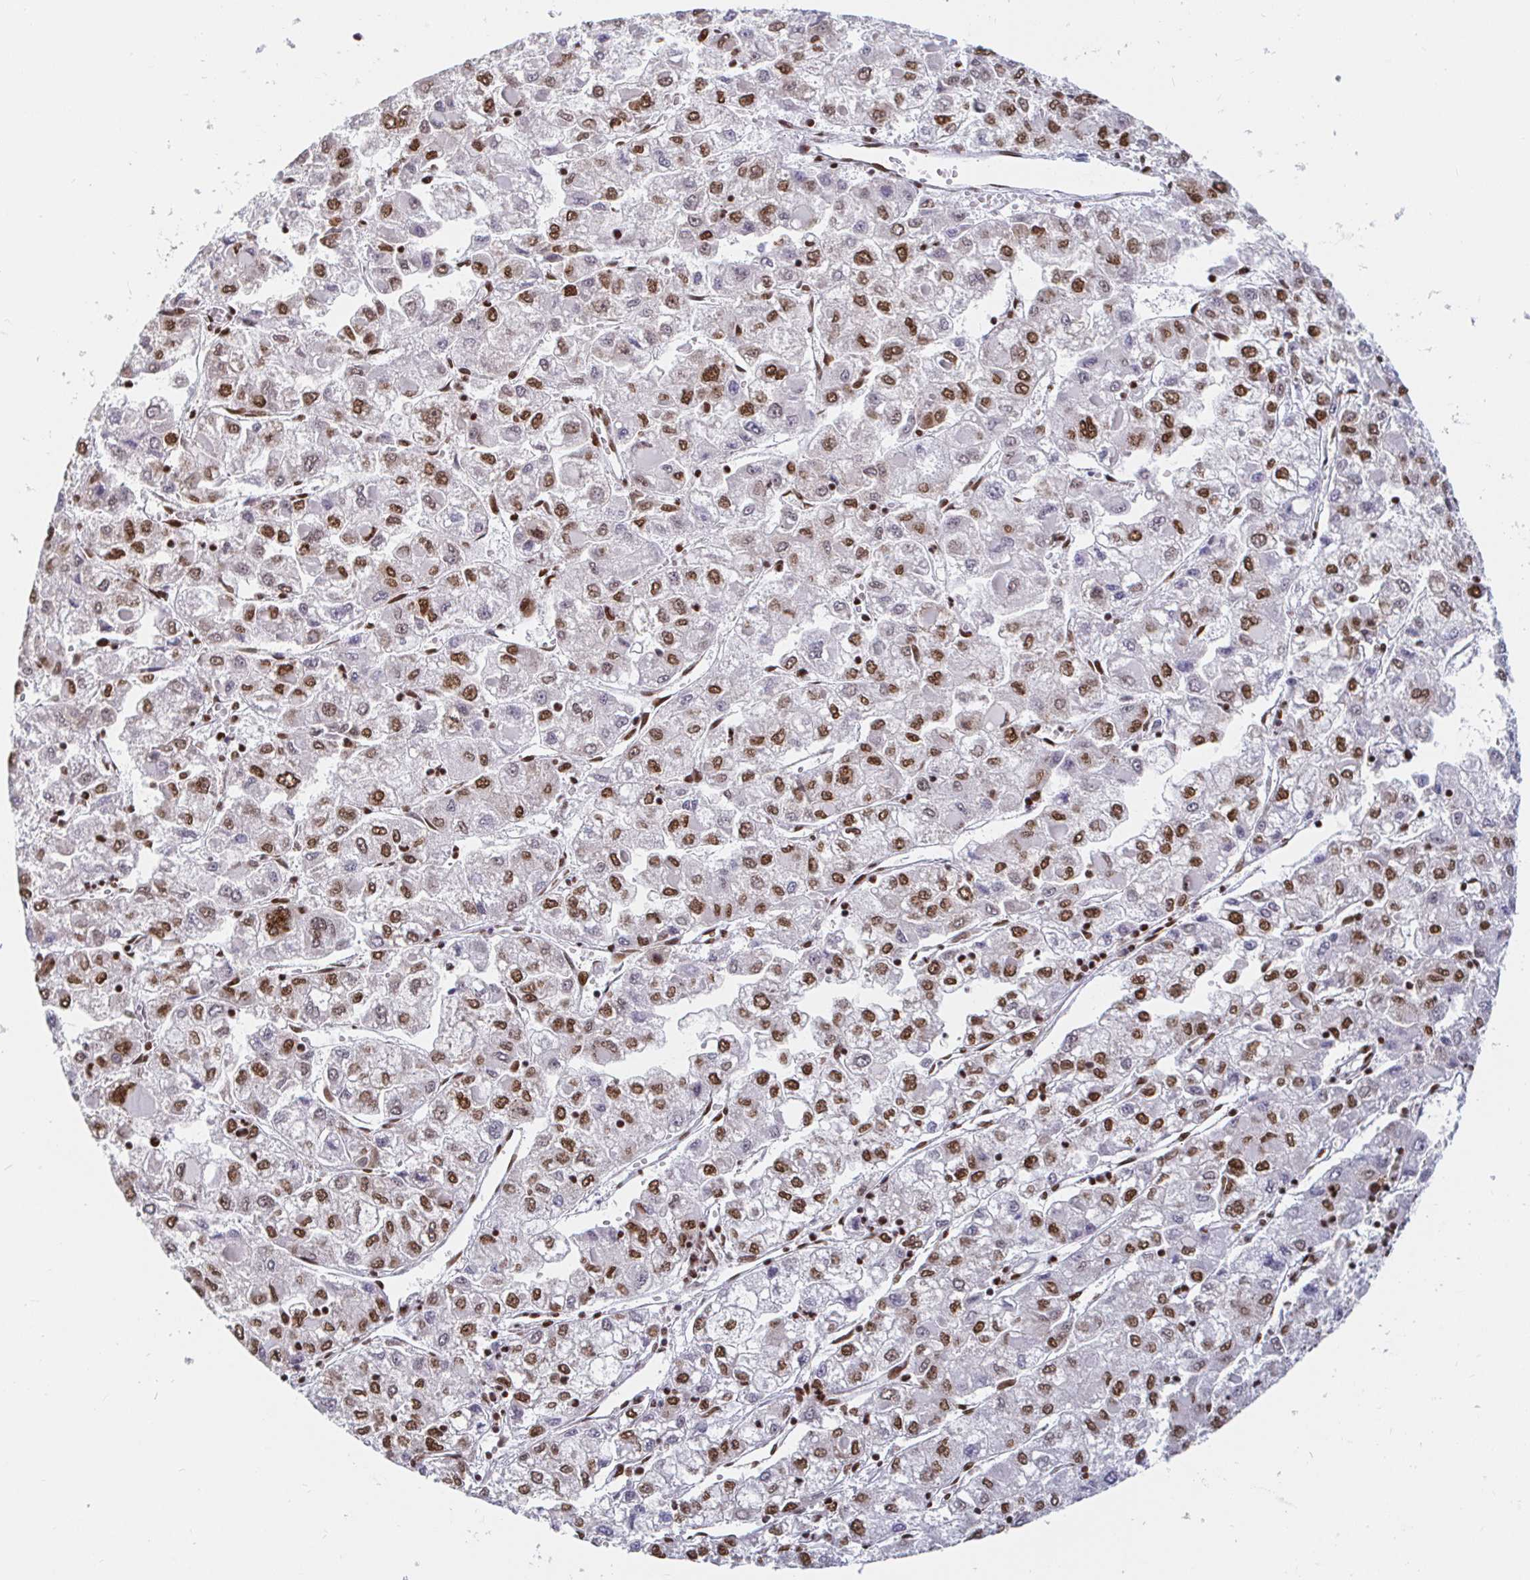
{"staining": {"intensity": "strong", "quantity": "25%-75%", "location": "nuclear"}, "tissue": "liver cancer", "cell_type": "Tumor cells", "image_type": "cancer", "snomed": [{"axis": "morphology", "description": "Carcinoma, Hepatocellular, NOS"}, {"axis": "topography", "description": "Liver"}], "caption": "IHC image of human liver cancer (hepatocellular carcinoma) stained for a protein (brown), which shows high levels of strong nuclear staining in about 25%-75% of tumor cells.", "gene": "RBMX", "patient": {"sex": "male", "age": 40}}